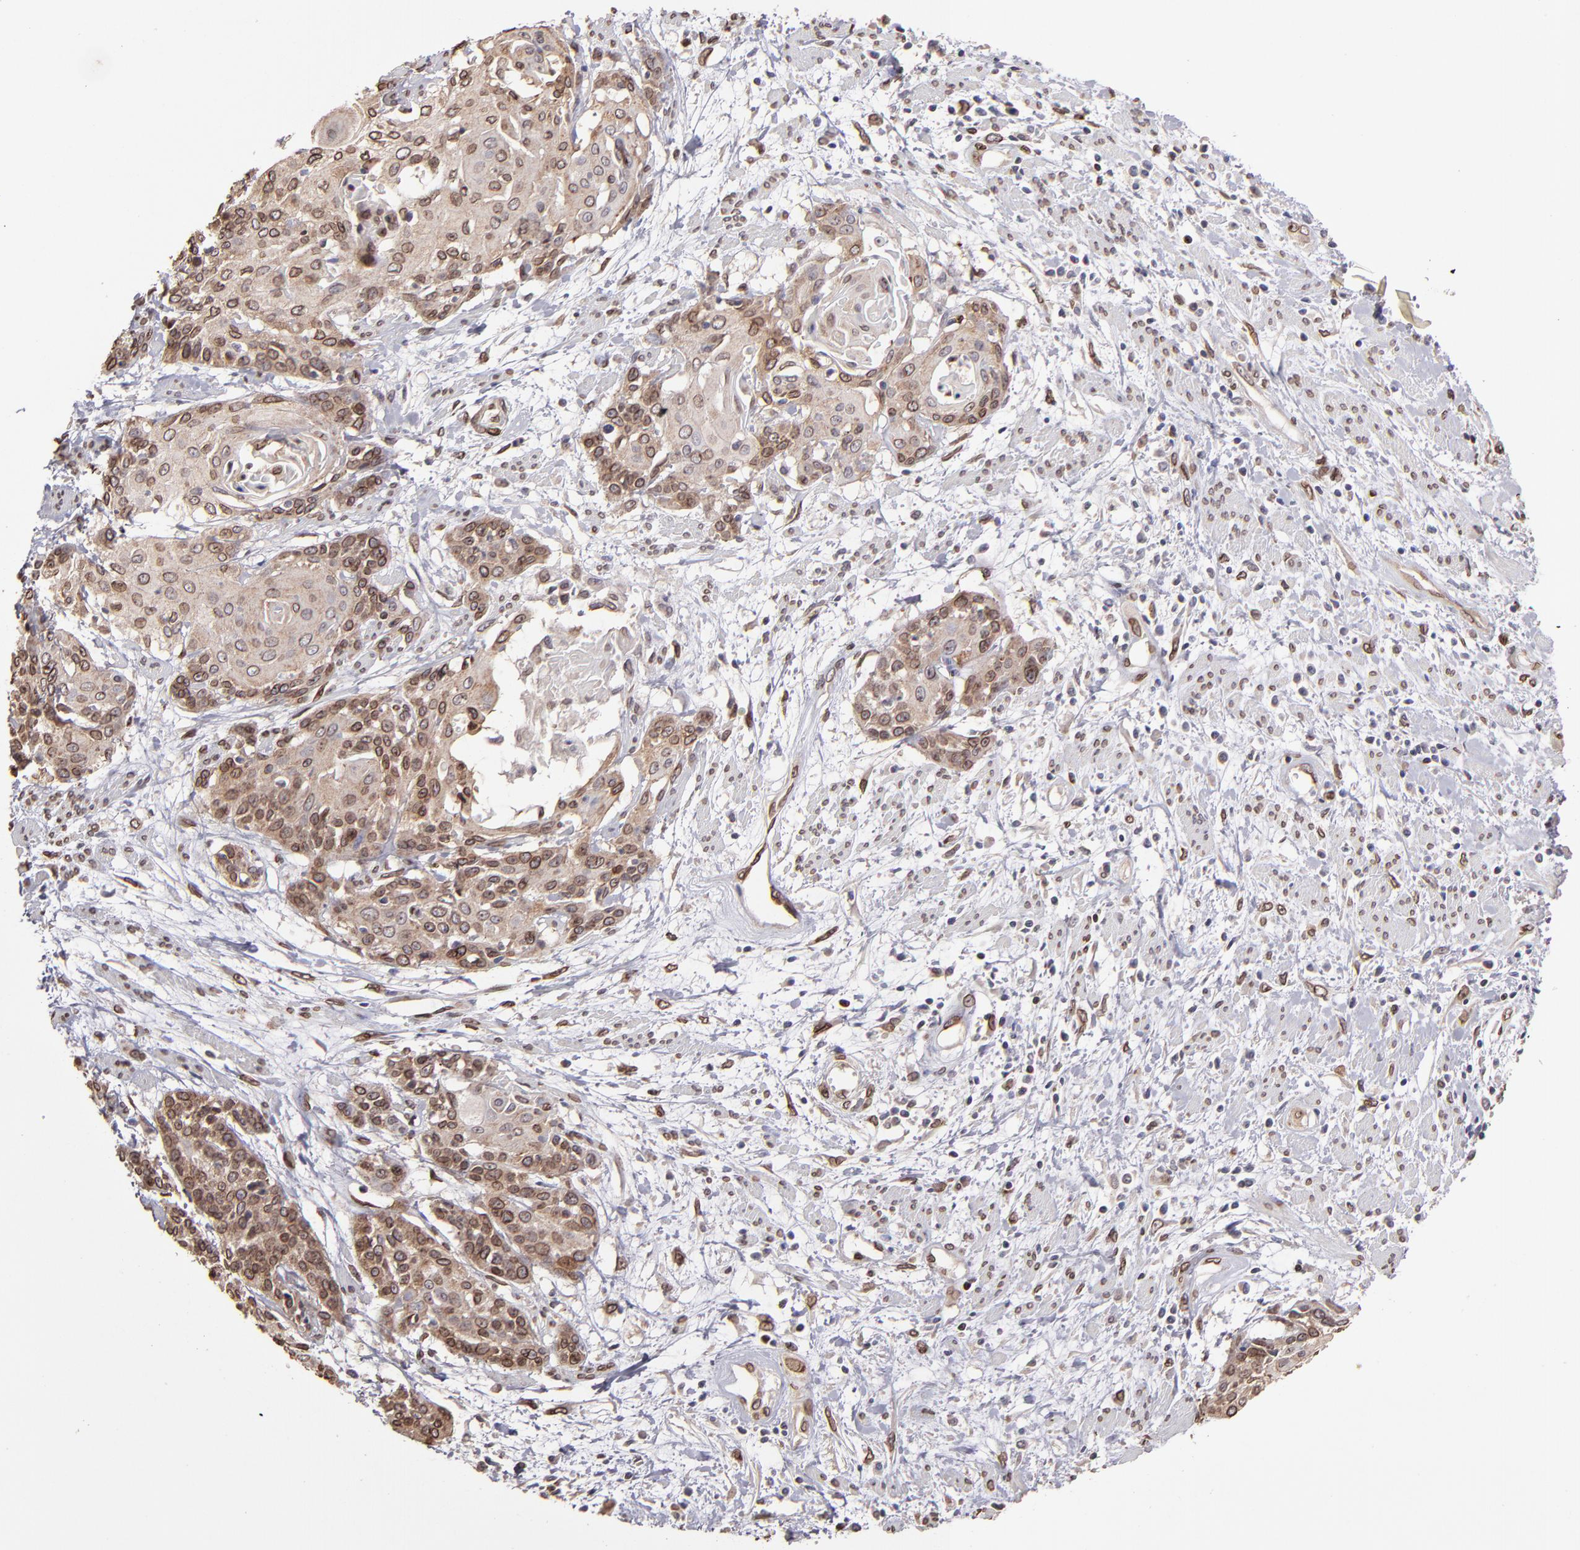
{"staining": {"intensity": "moderate", "quantity": "<25%", "location": "cytoplasmic/membranous,nuclear"}, "tissue": "cervical cancer", "cell_type": "Tumor cells", "image_type": "cancer", "snomed": [{"axis": "morphology", "description": "Squamous cell carcinoma, NOS"}, {"axis": "topography", "description": "Cervix"}], "caption": "Protein staining displays moderate cytoplasmic/membranous and nuclear positivity in about <25% of tumor cells in cervical cancer (squamous cell carcinoma).", "gene": "PUM3", "patient": {"sex": "female", "age": 57}}